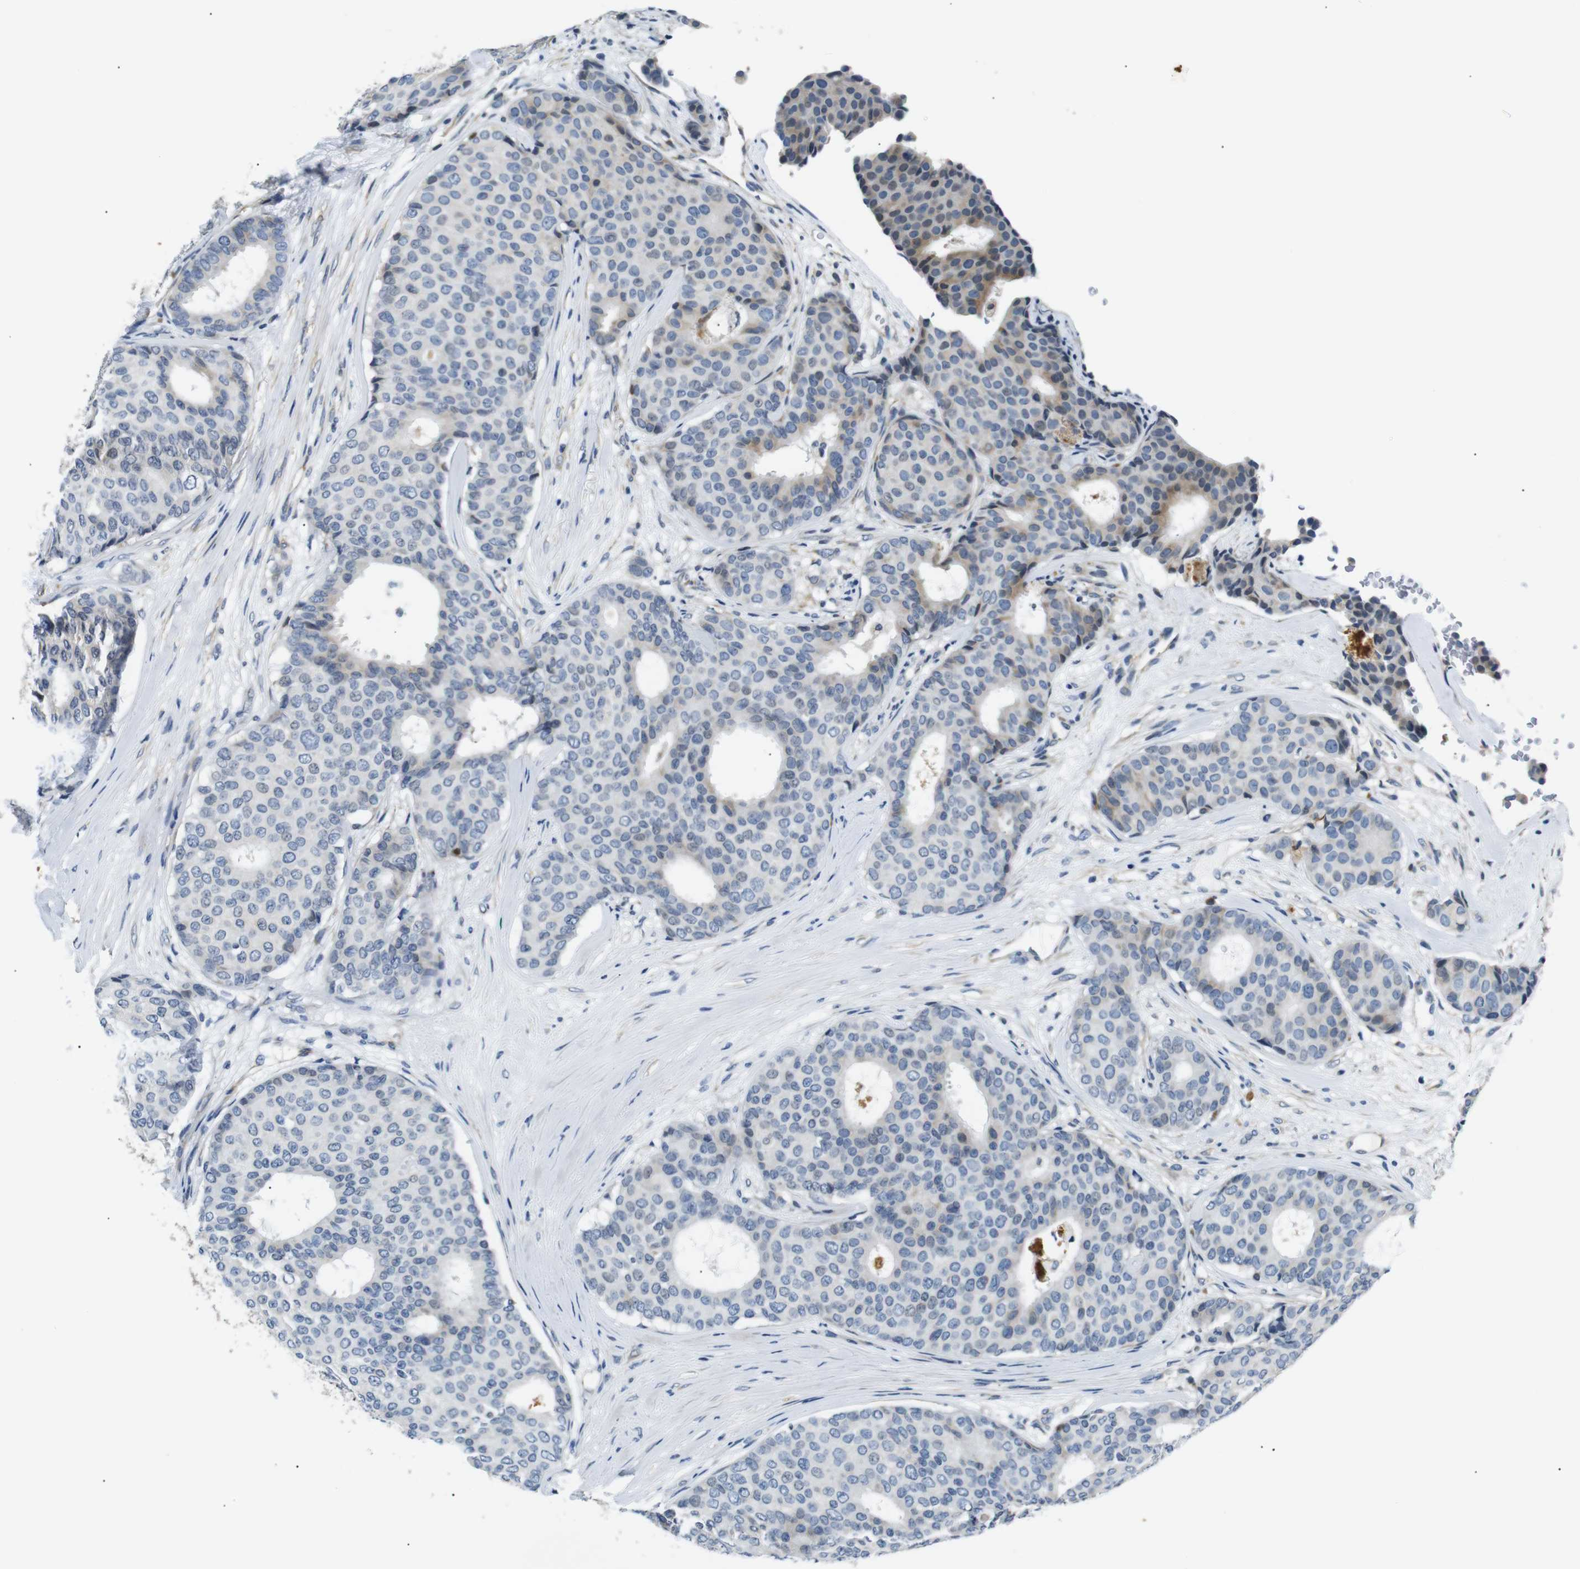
{"staining": {"intensity": "weak", "quantity": "<25%", "location": "cytoplasmic/membranous"}, "tissue": "breast cancer", "cell_type": "Tumor cells", "image_type": "cancer", "snomed": [{"axis": "morphology", "description": "Duct carcinoma"}, {"axis": "topography", "description": "Breast"}], "caption": "Immunohistochemistry of human breast infiltrating ductal carcinoma exhibits no expression in tumor cells.", "gene": "TAFA1", "patient": {"sex": "female", "age": 75}}